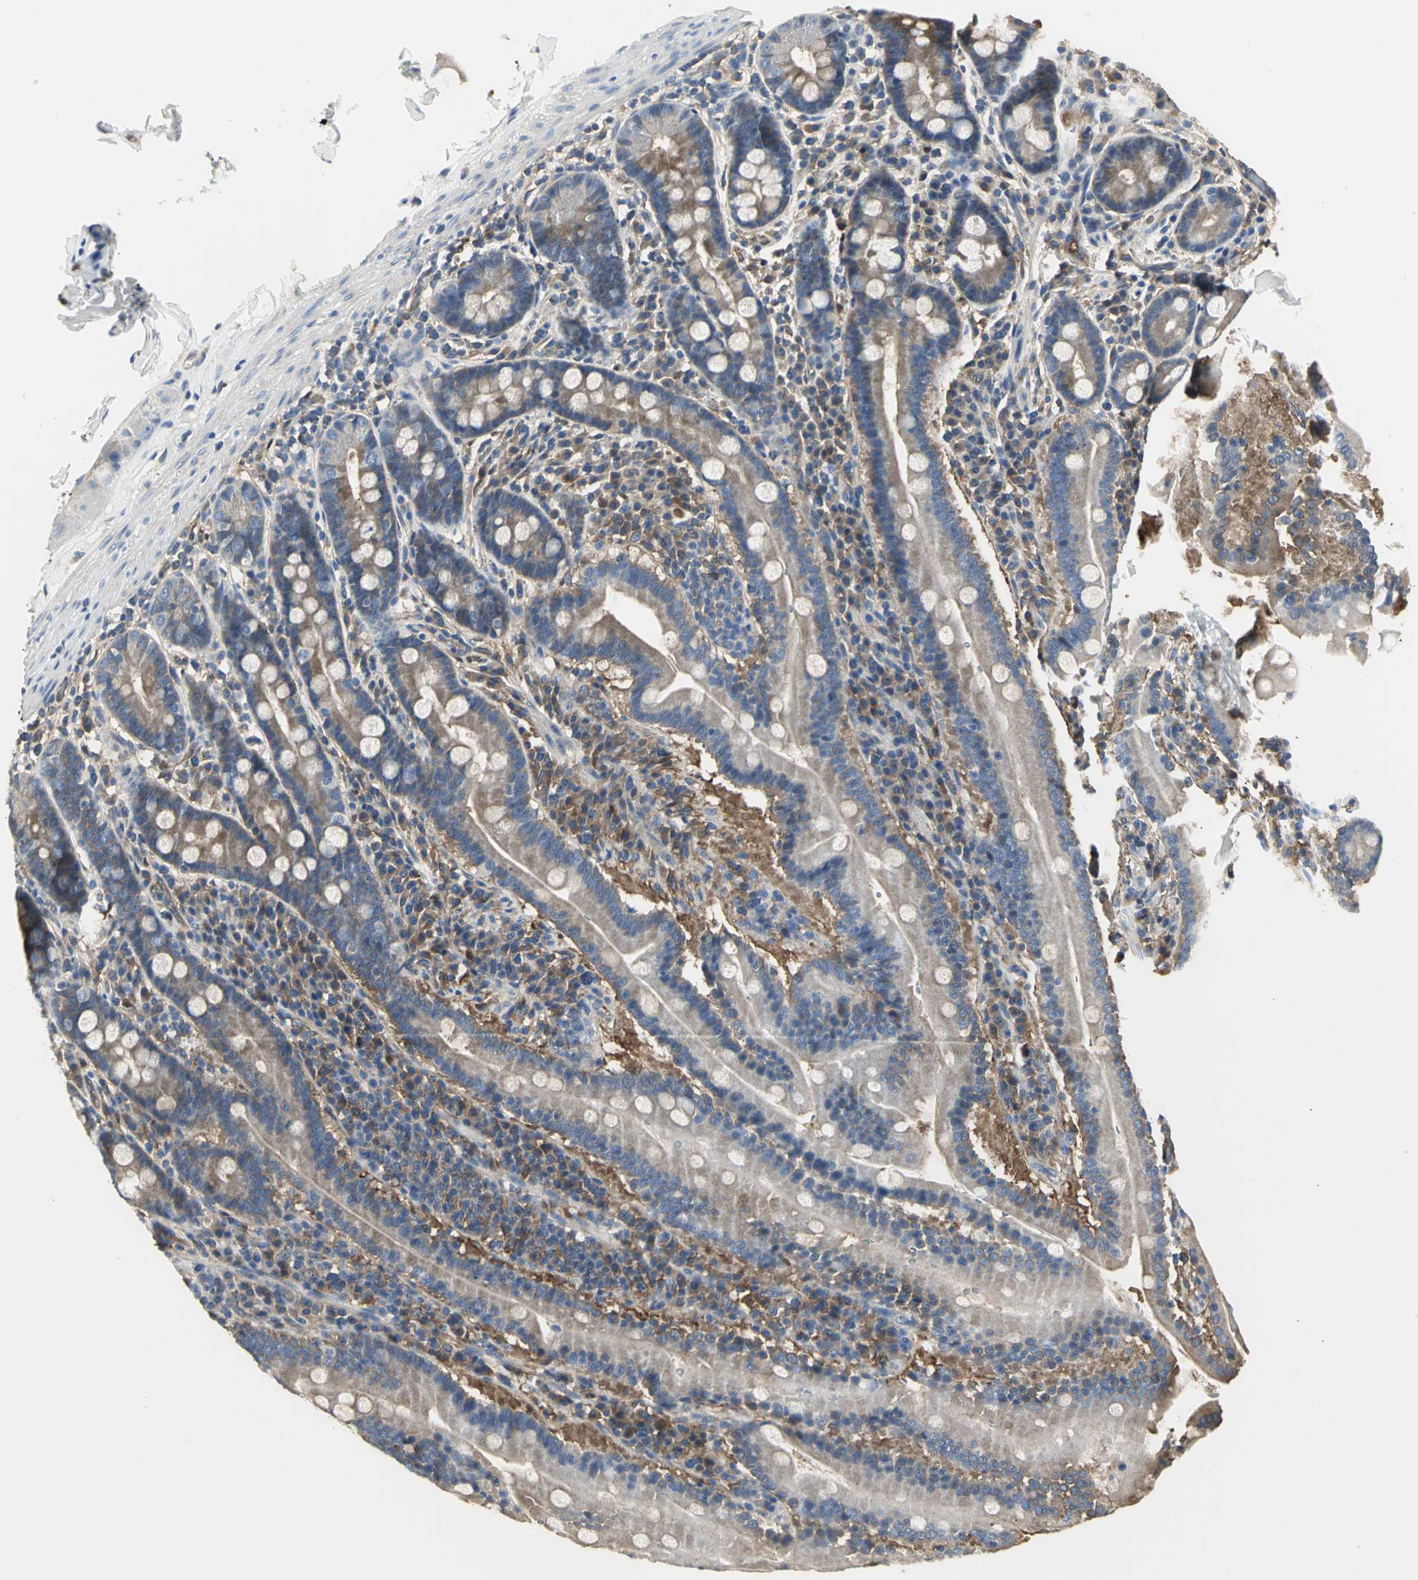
{"staining": {"intensity": "moderate", "quantity": ">75%", "location": "cytoplasmic/membranous"}, "tissue": "duodenum", "cell_type": "Glandular cells", "image_type": "normal", "snomed": [{"axis": "morphology", "description": "Normal tissue, NOS"}, {"axis": "topography", "description": "Duodenum"}], "caption": "The histopathology image demonstrates staining of unremarkable duodenum, revealing moderate cytoplasmic/membranous protein positivity (brown color) within glandular cells. The staining was performed using DAB (3,3'-diaminobenzidine), with brown indicating positive protein expression. Nuclei are stained blue with hematoxylin.", "gene": "CHRNB1", "patient": {"sex": "male", "age": 50}}